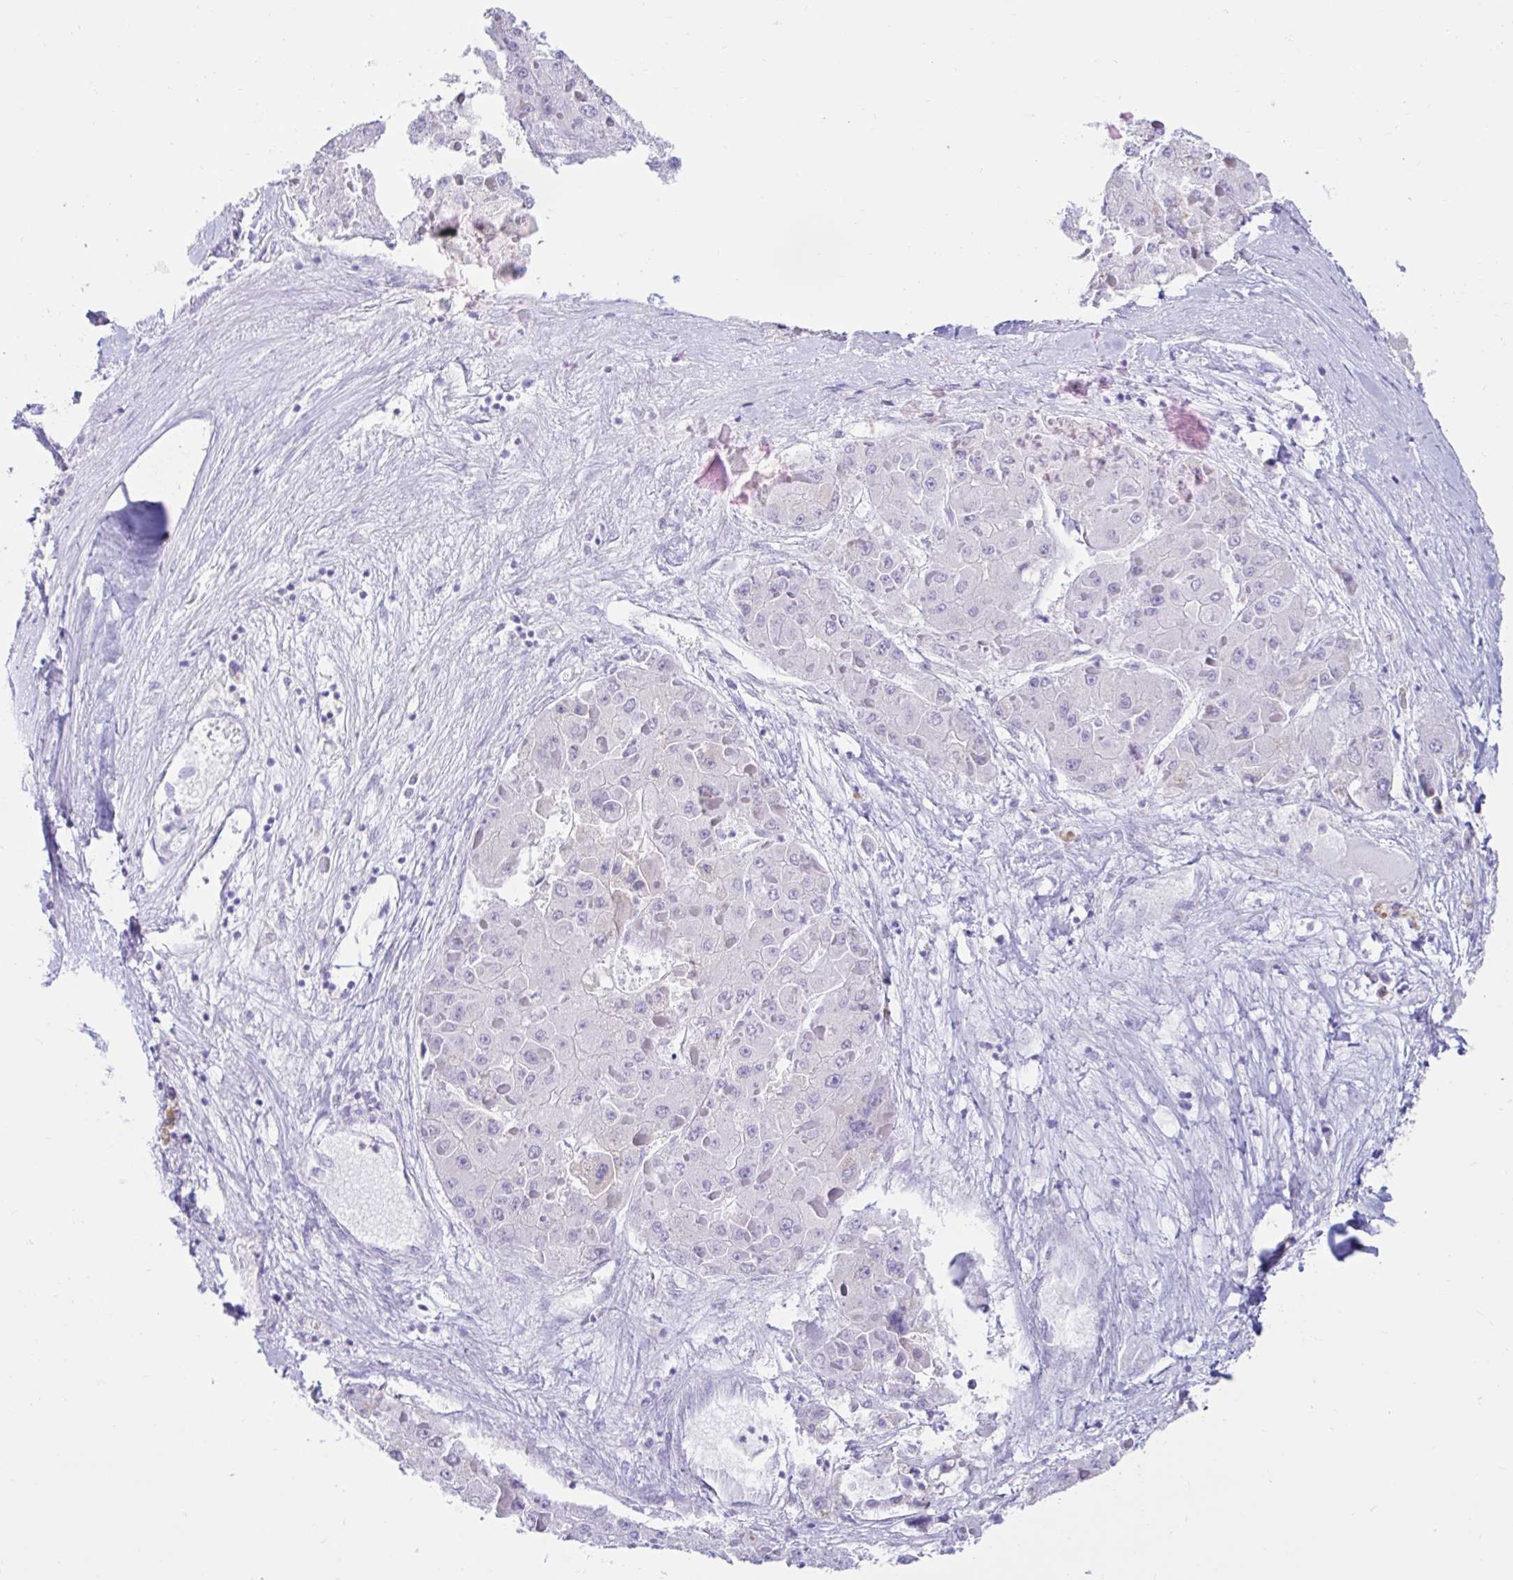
{"staining": {"intensity": "negative", "quantity": "none", "location": "none"}, "tissue": "liver cancer", "cell_type": "Tumor cells", "image_type": "cancer", "snomed": [{"axis": "morphology", "description": "Carcinoma, Hepatocellular, NOS"}, {"axis": "topography", "description": "Liver"}], "caption": "Protein analysis of hepatocellular carcinoma (liver) reveals no significant staining in tumor cells.", "gene": "BEST1", "patient": {"sex": "female", "age": 73}}